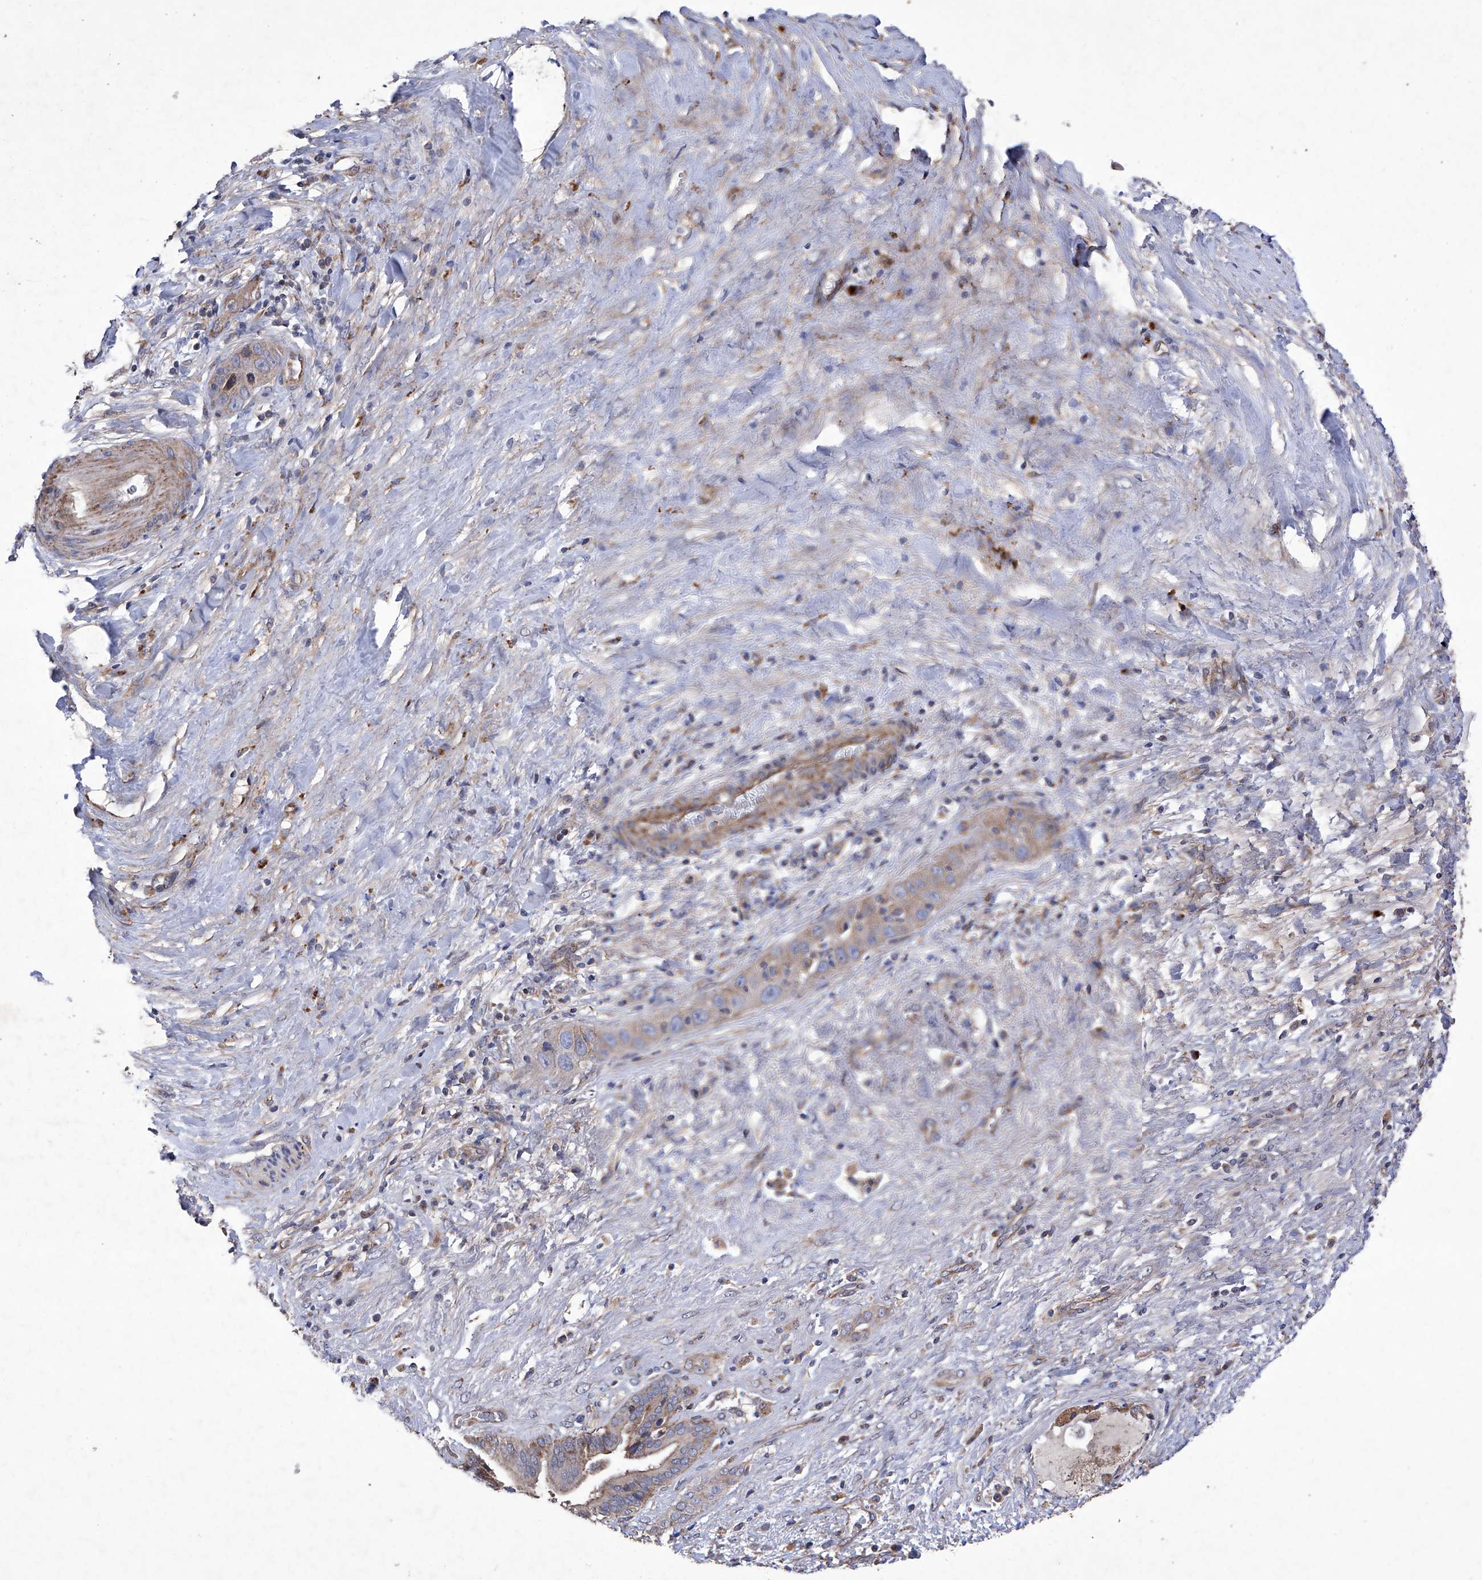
{"staining": {"intensity": "weak", "quantity": ">75%", "location": "cytoplasmic/membranous"}, "tissue": "liver cancer", "cell_type": "Tumor cells", "image_type": "cancer", "snomed": [{"axis": "morphology", "description": "Cholangiocarcinoma"}, {"axis": "topography", "description": "Liver"}], "caption": "Immunohistochemistry of liver cancer shows low levels of weak cytoplasmic/membranous staining in approximately >75% of tumor cells.", "gene": "EFCAB2", "patient": {"sex": "female", "age": 52}}